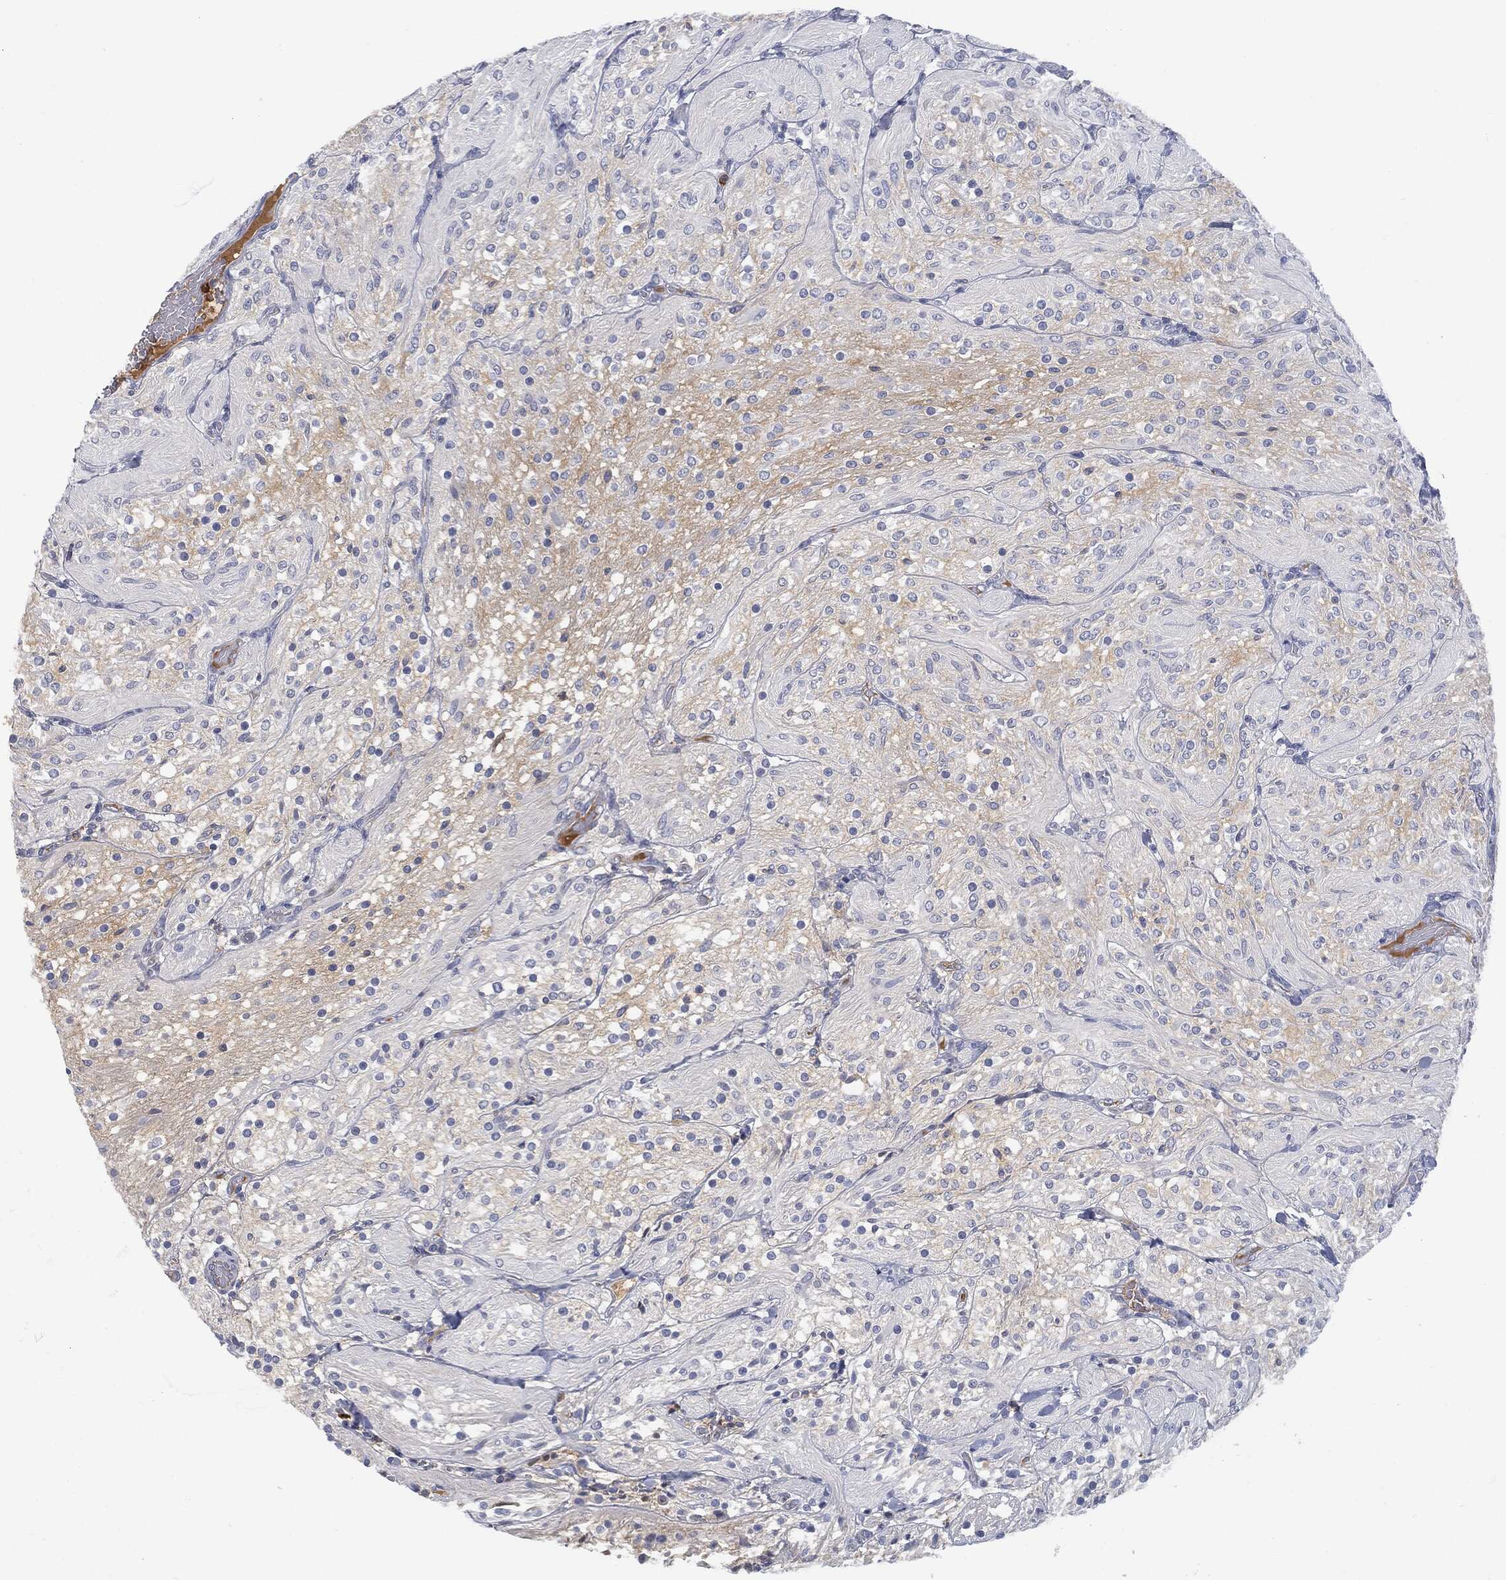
{"staining": {"intensity": "negative", "quantity": "none", "location": "none"}, "tissue": "glioma", "cell_type": "Tumor cells", "image_type": "cancer", "snomed": [{"axis": "morphology", "description": "Glioma, malignant, Low grade"}, {"axis": "topography", "description": "Brain"}], "caption": "Malignant glioma (low-grade) stained for a protein using immunohistochemistry (IHC) reveals no staining tumor cells.", "gene": "BTK", "patient": {"sex": "male", "age": 3}}